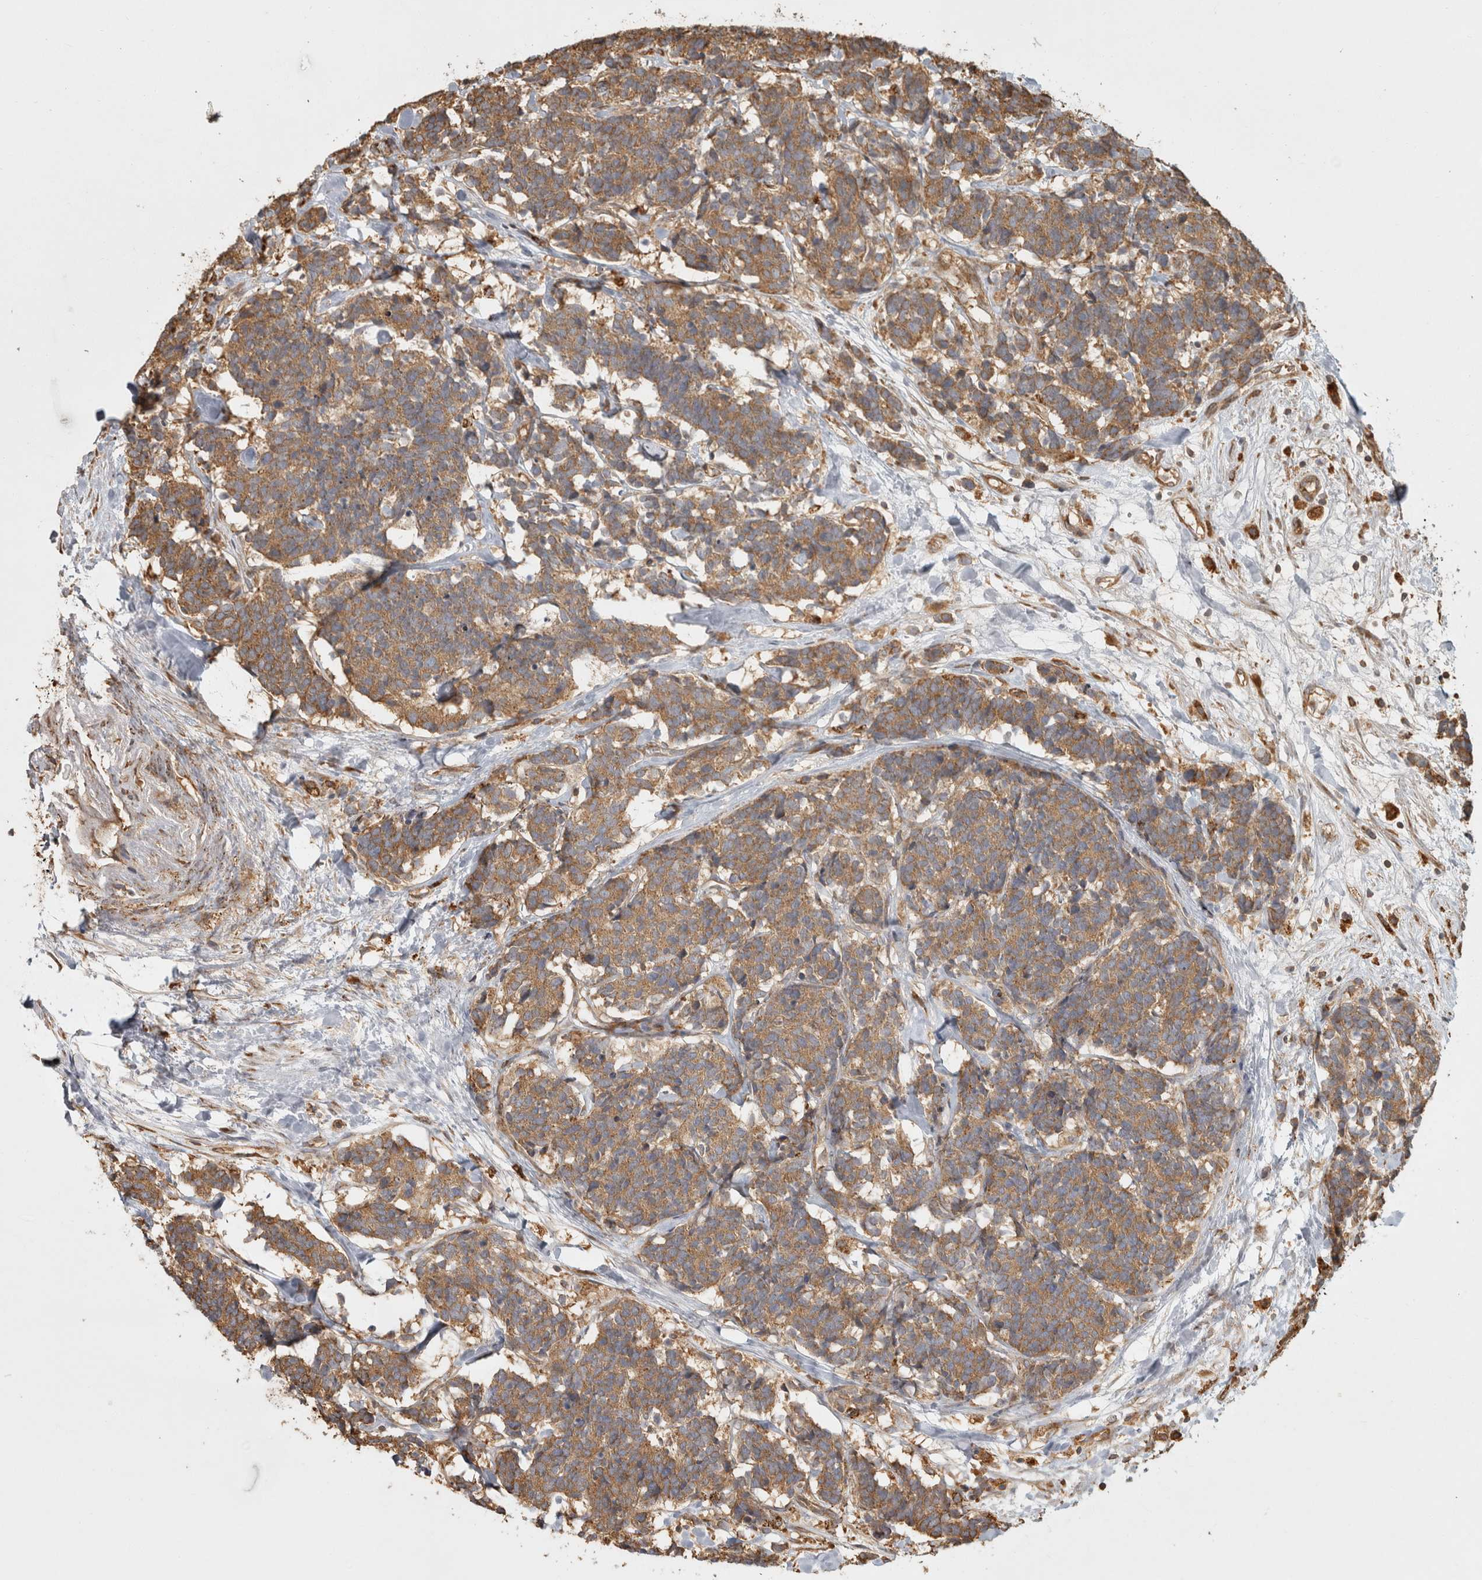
{"staining": {"intensity": "moderate", "quantity": ">75%", "location": "cytoplasmic/membranous"}, "tissue": "carcinoid", "cell_type": "Tumor cells", "image_type": "cancer", "snomed": [{"axis": "morphology", "description": "Carcinoma, NOS"}, {"axis": "morphology", "description": "Carcinoid, malignant, NOS"}, {"axis": "topography", "description": "Urinary bladder"}], "caption": "Carcinoma was stained to show a protein in brown. There is medium levels of moderate cytoplasmic/membranous staining in approximately >75% of tumor cells.", "gene": "CAMSAP2", "patient": {"sex": "male", "age": 57}}